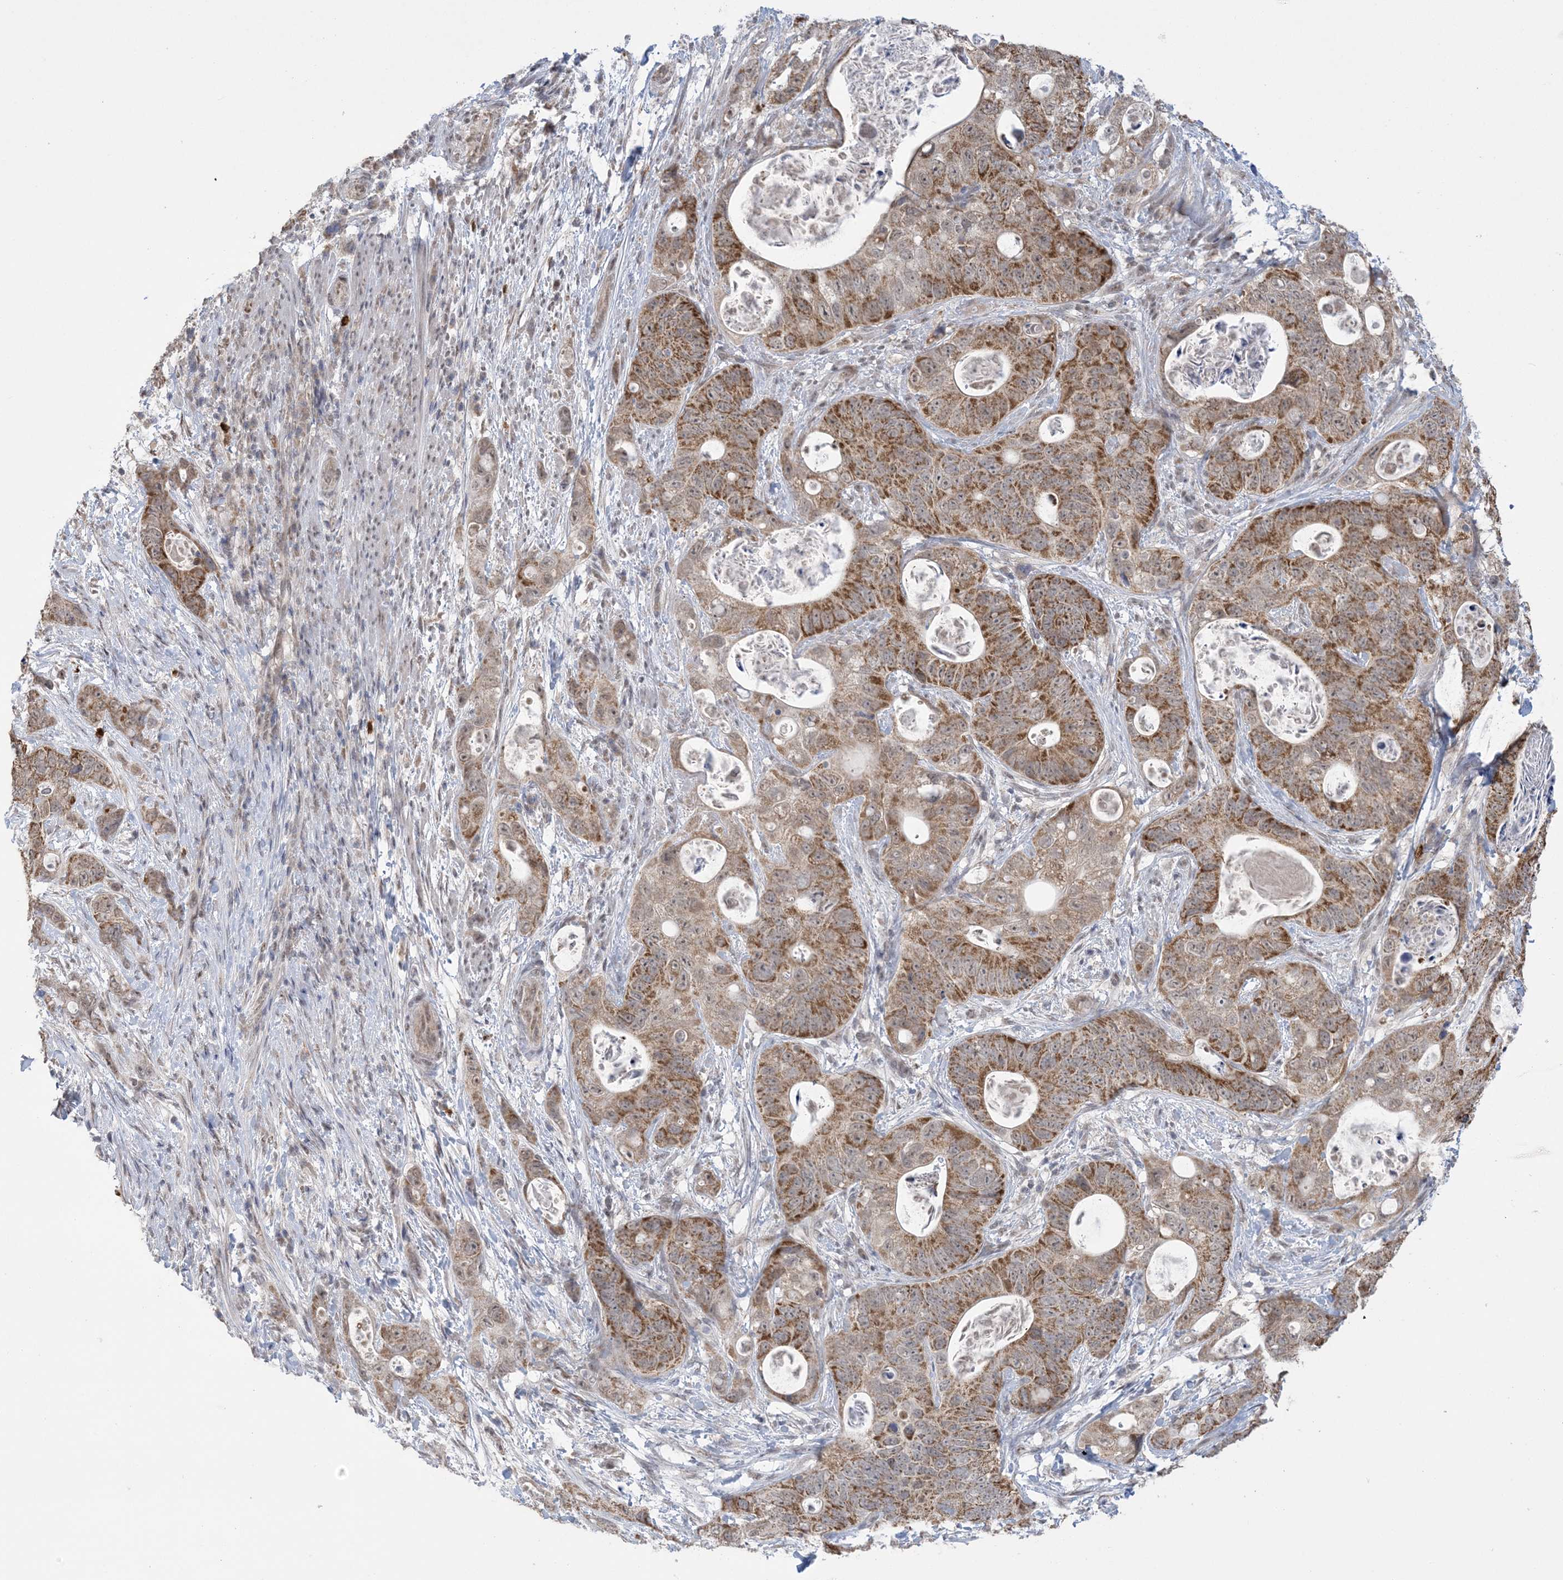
{"staining": {"intensity": "moderate", "quantity": ">75%", "location": "cytoplasmic/membranous"}, "tissue": "stomach cancer", "cell_type": "Tumor cells", "image_type": "cancer", "snomed": [{"axis": "morphology", "description": "Adenocarcinoma, NOS"}, {"axis": "topography", "description": "Stomach"}], "caption": "Tumor cells reveal medium levels of moderate cytoplasmic/membranous staining in about >75% of cells in human stomach adenocarcinoma.", "gene": "TRMT10C", "patient": {"sex": "female", "age": 89}}